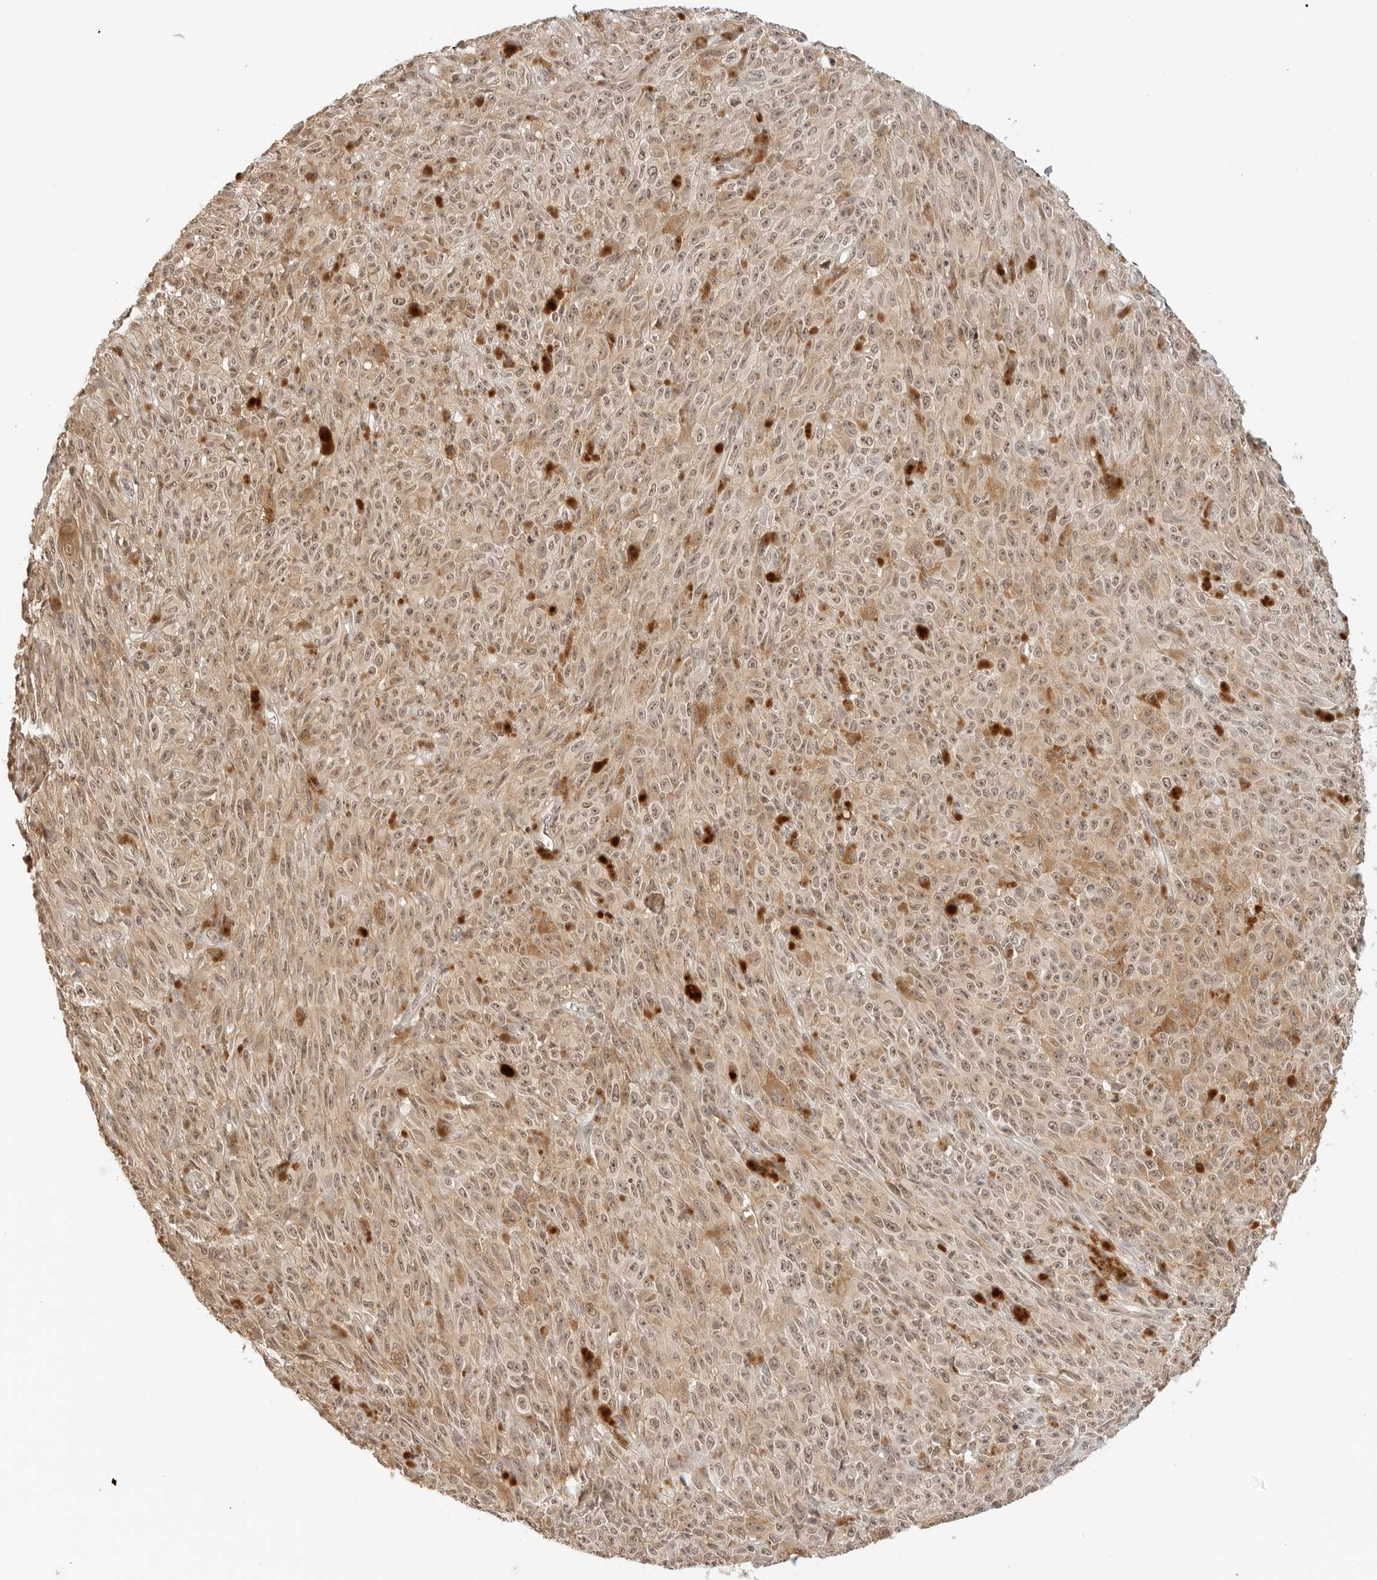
{"staining": {"intensity": "moderate", "quantity": ">75%", "location": "cytoplasmic/membranous,nuclear"}, "tissue": "melanoma", "cell_type": "Tumor cells", "image_type": "cancer", "snomed": [{"axis": "morphology", "description": "Malignant melanoma, NOS"}, {"axis": "topography", "description": "Skin"}], "caption": "There is medium levels of moderate cytoplasmic/membranous and nuclear expression in tumor cells of melanoma, as demonstrated by immunohistochemical staining (brown color).", "gene": "SEPTIN4", "patient": {"sex": "female", "age": 82}}